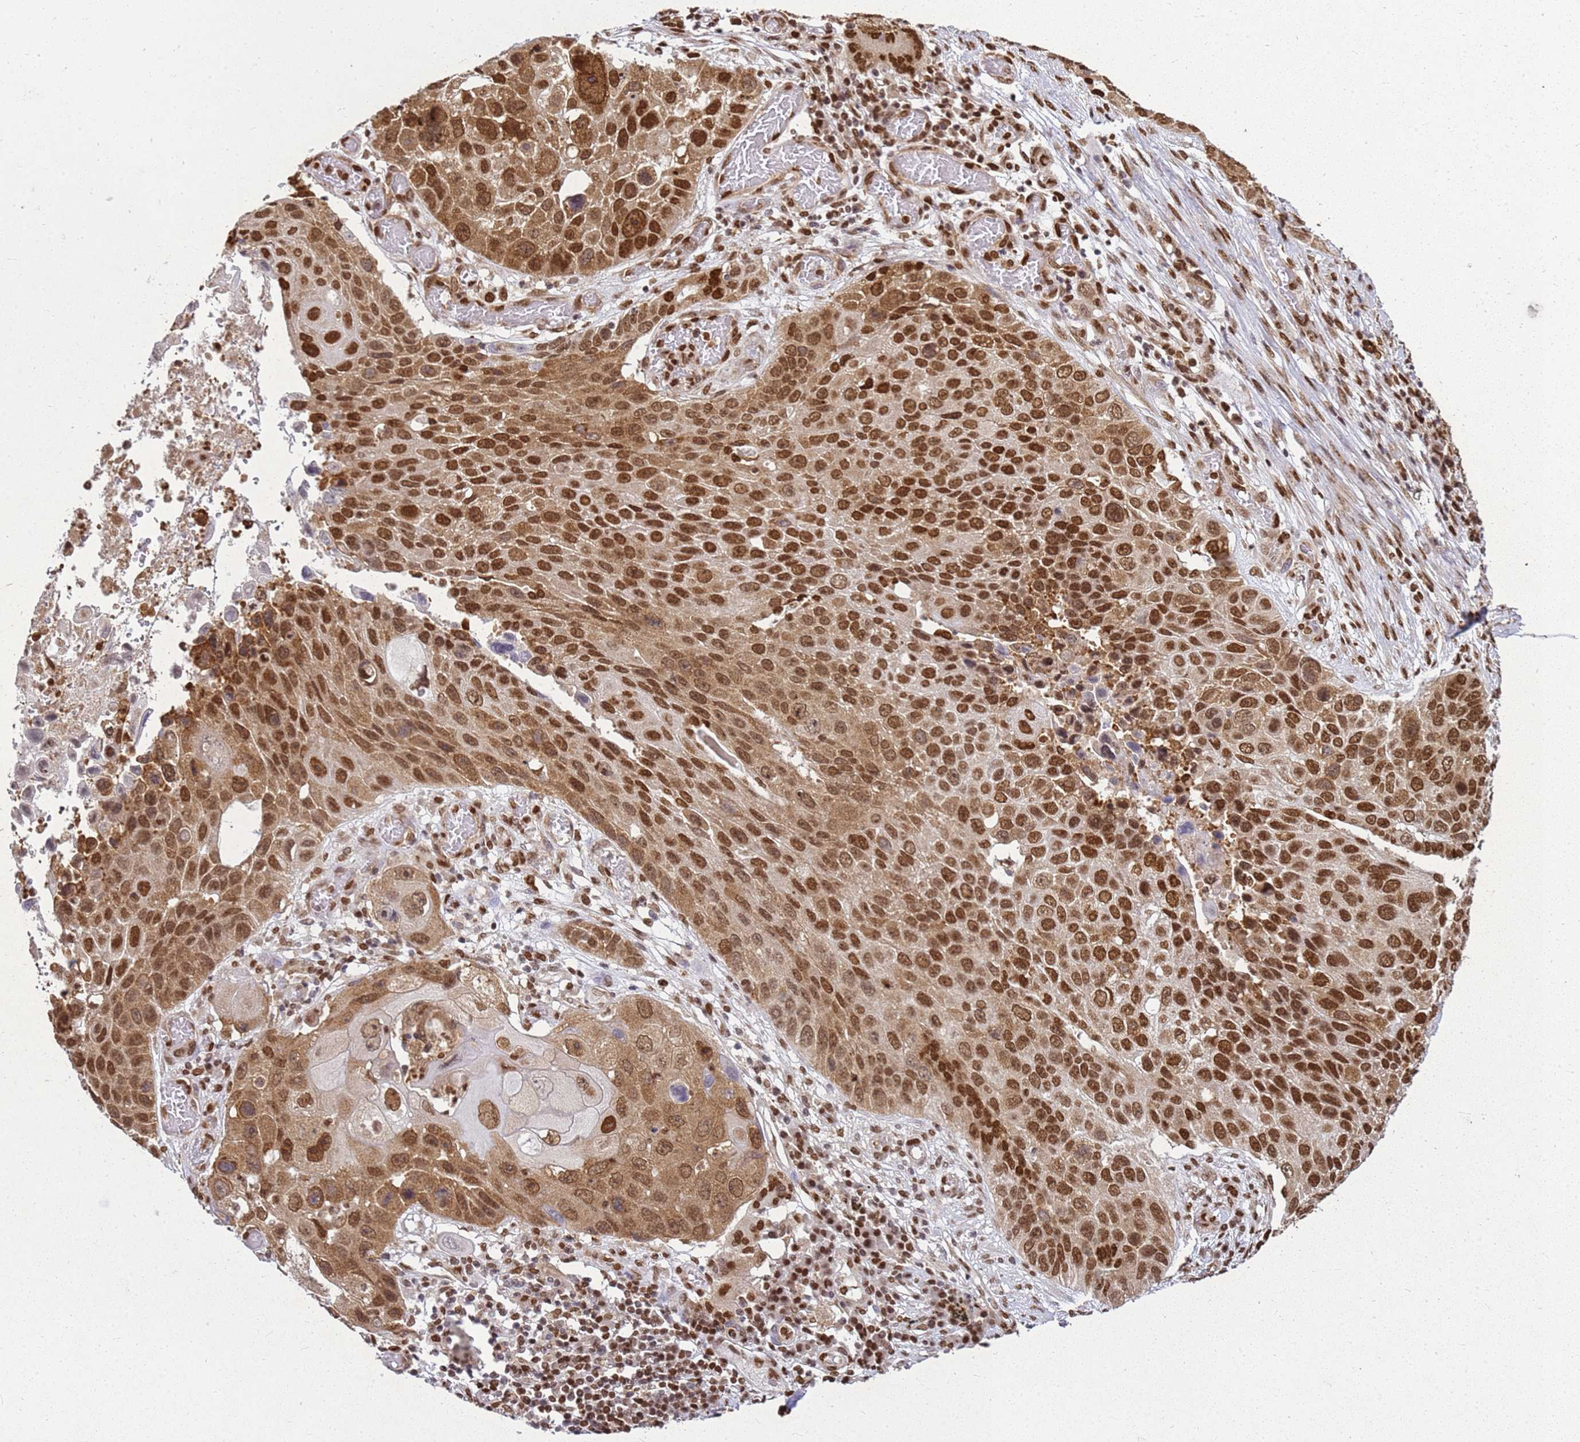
{"staining": {"intensity": "moderate", "quantity": ">75%", "location": "nuclear"}, "tissue": "lung cancer", "cell_type": "Tumor cells", "image_type": "cancer", "snomed": [{"axis": "morphology", "description": "Squamous cell carcinoma, NOS"}, {"axis": "topography", "description": "Lung"}], "caption": "Immunohistochemistry (IHC) of lung cancer demonstrates medium levels of moderate nuclear expression in approximately >75% of tumor cells.", "gene": "APEX1", "patient": {"sex": "male", "age": 61}}